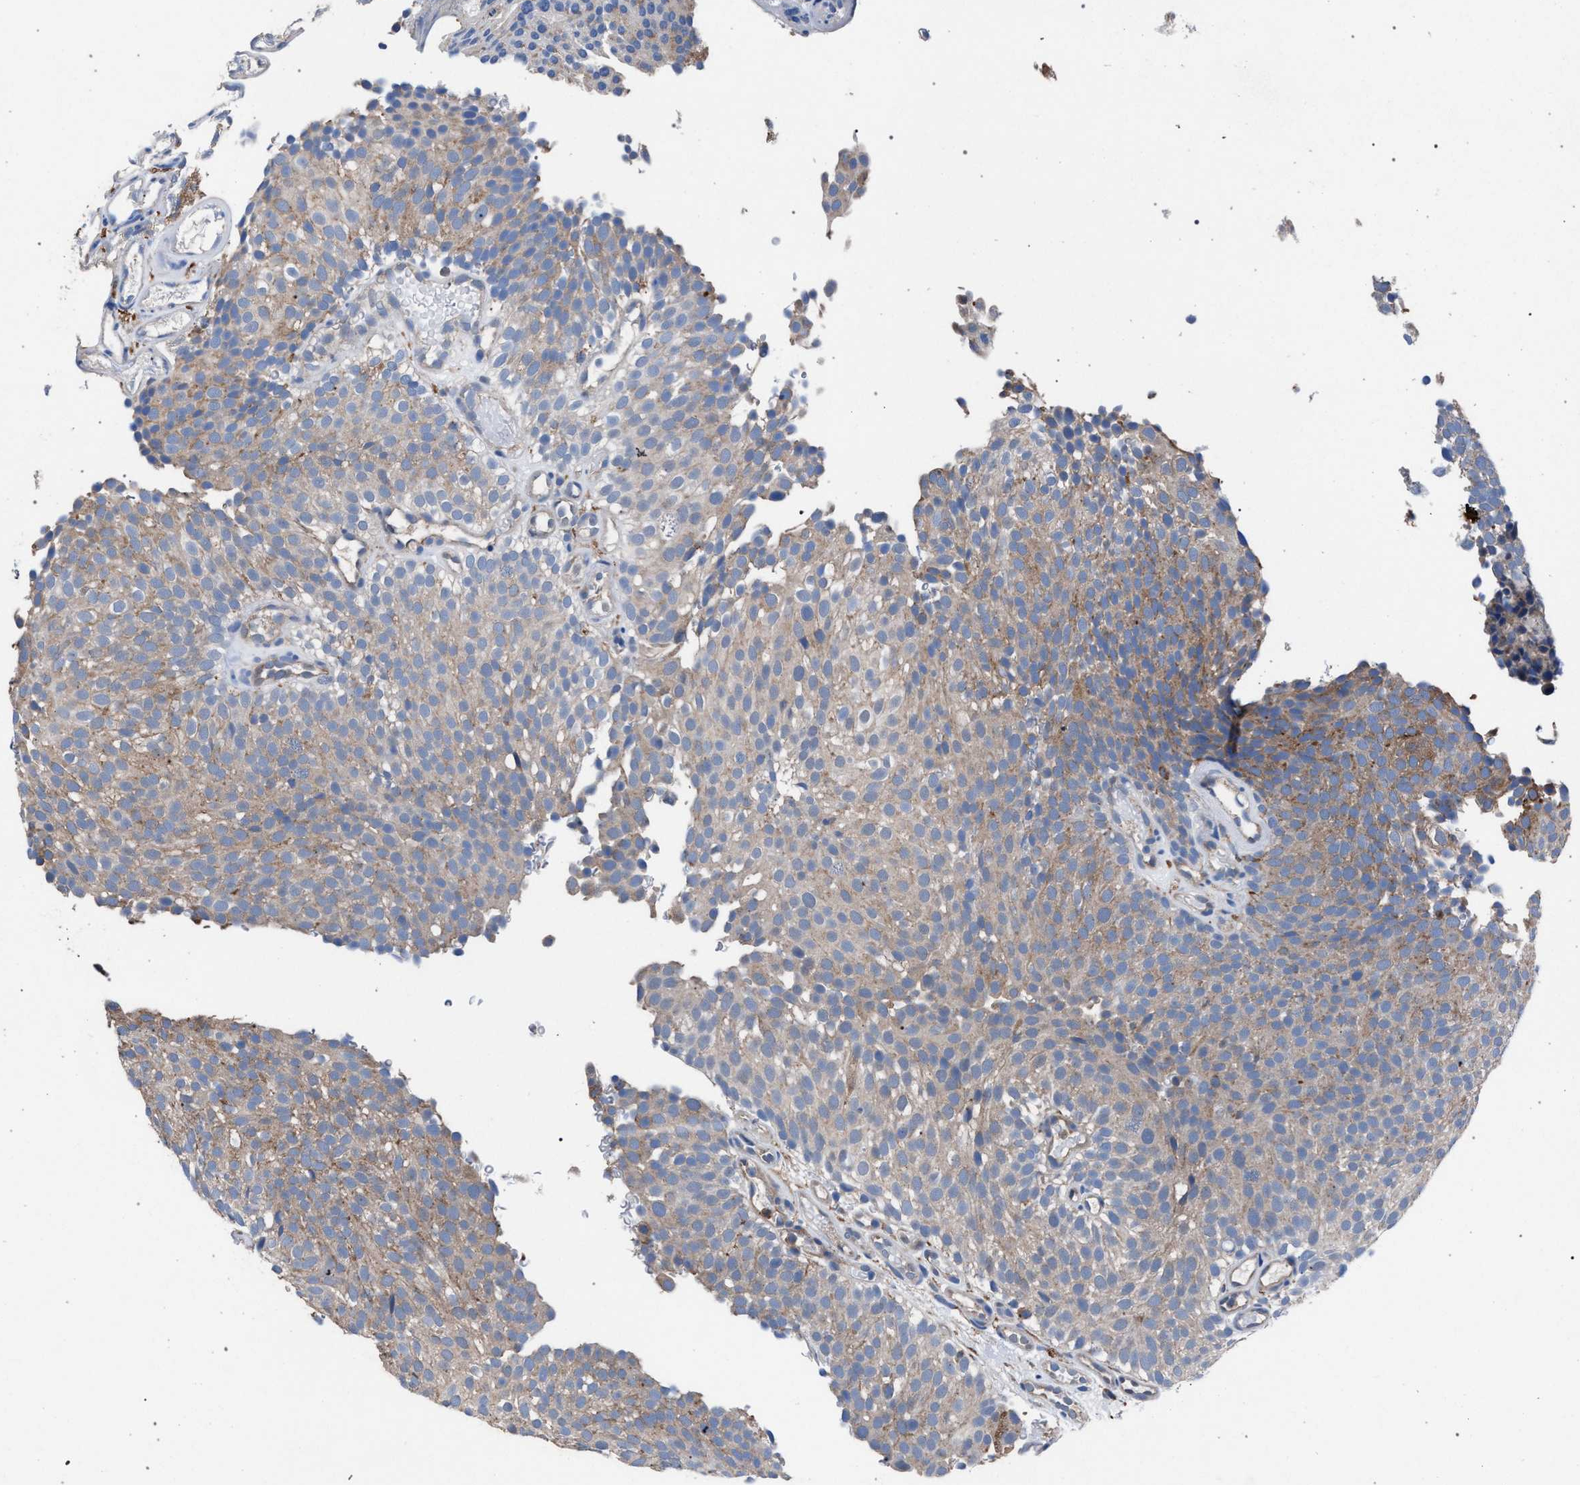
{"staining": {"intensity": "weak", "quantity": ">75%", "location": "cytoplasmic/membranous"}, "tissue": "urothelial cancer", "cell_type": "Tumor cells", "image_type": "cancer", "snomed": [{"axis": "morphology", "description": "Urothelial carcinoma, Low grade"}, {"axis": "topography", "description": "Urinary bladder"}], "caption": "There is low levels of weak cytoplasmic/membranous expression in tumor cells of urothelial cancer, as demonstrated by immunohistochemical staining (brown color).", "gene": "ATP6V0A1", "patient": {"sex": "male", "age": 78}}